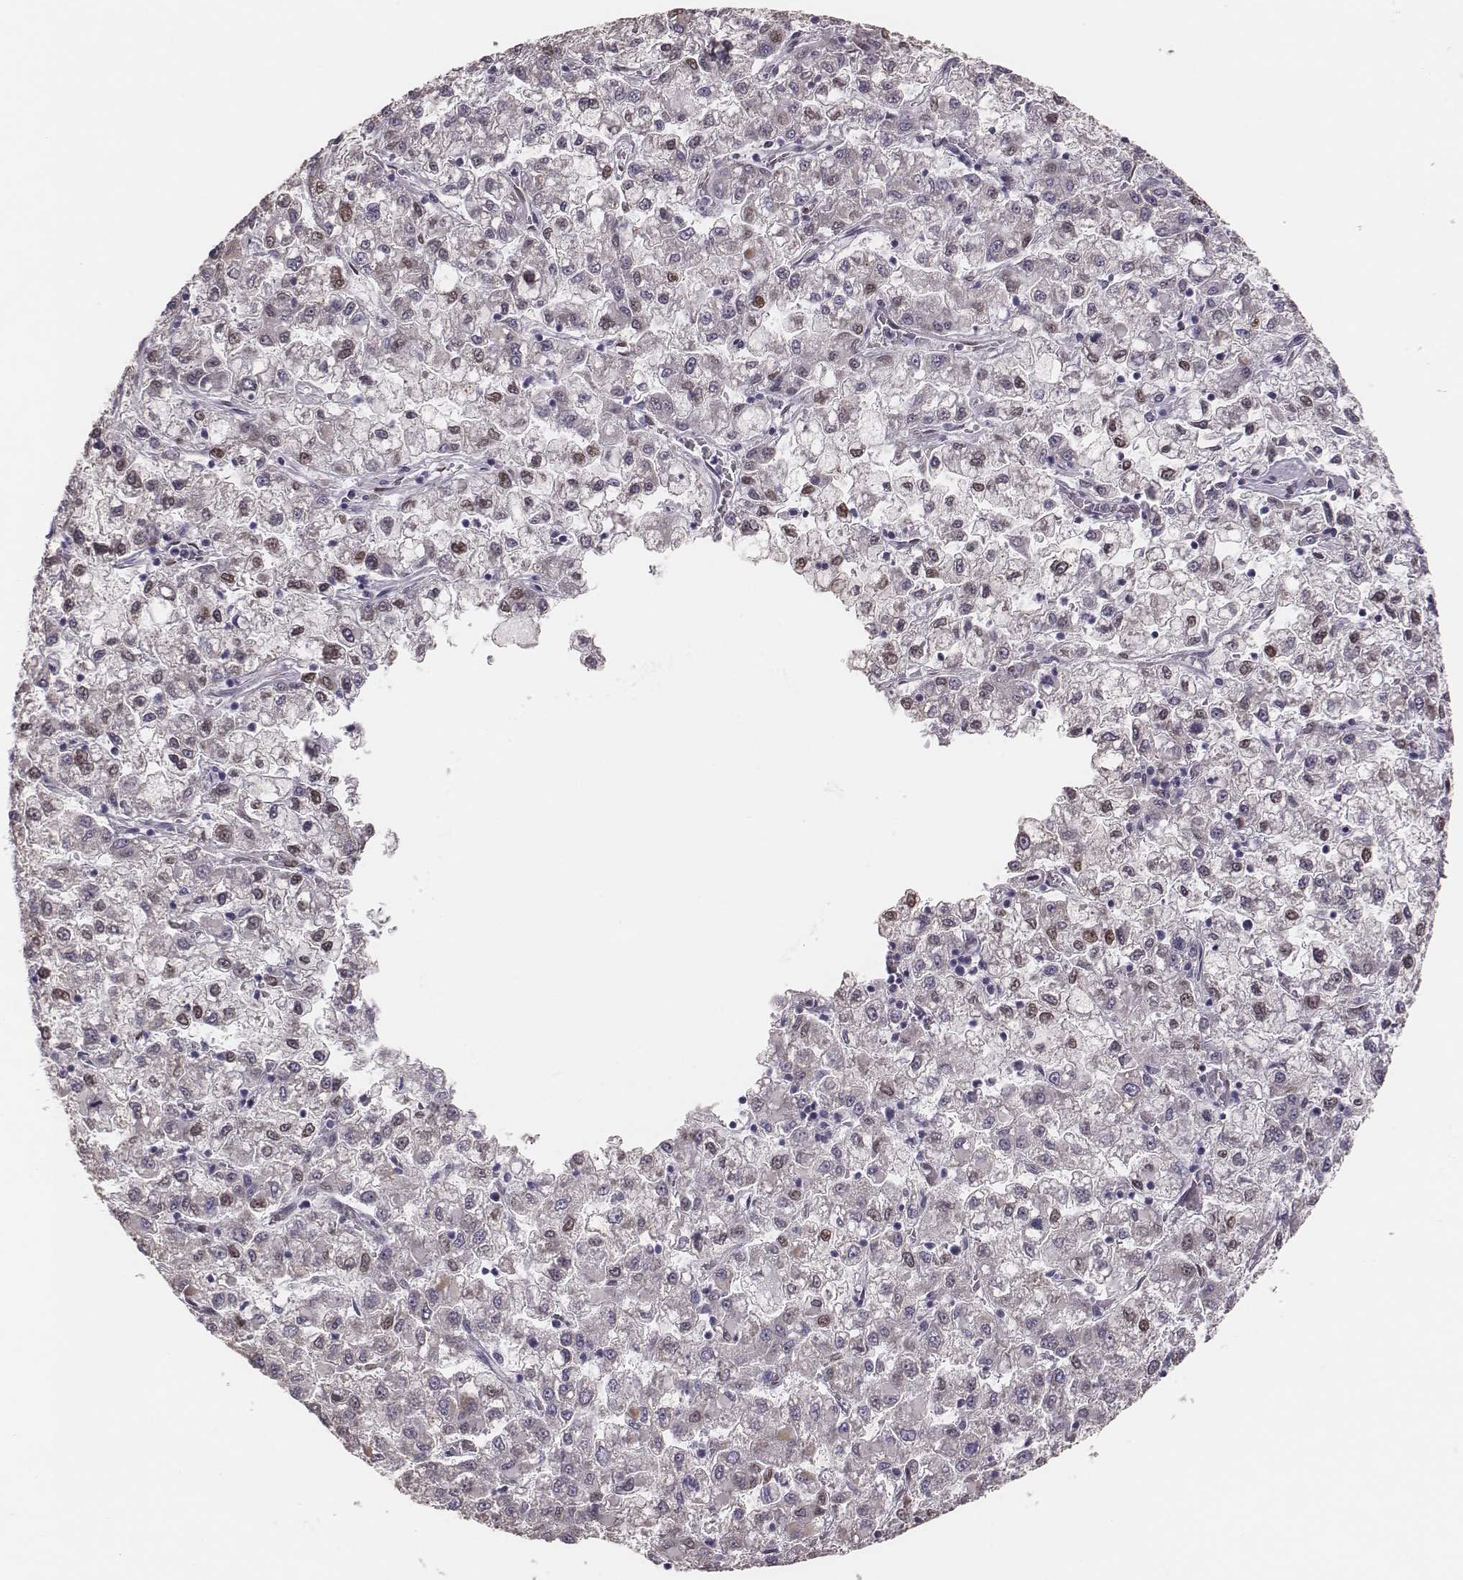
{"staining": {"intensity": "weak", "quantity": "<25%", "location": "nuclear"}, "tissue": "liver cancer", "cell_type": "Tumor cells", "image_type": "cancer", "snomed": [{"axis": "morphology", "description": "Carcinoma, Hepatocellular, NOS"}, {"axis": "topography", "description": "Liver"}], "caption": "DAB (3,3'-diaminobenzidine) immunohistochemical staining of hepatocellular carcinoma (liver) exhibits no significant expression in tumor cells. Brightfield microscopy of IHC stained with DAB (3,3'-diaminobenzidine) (brown) and hematoxylin (blue), captured at high magnification.", "gene": "ADGRF4", "patient": {"sex": "male", "age": 40}}